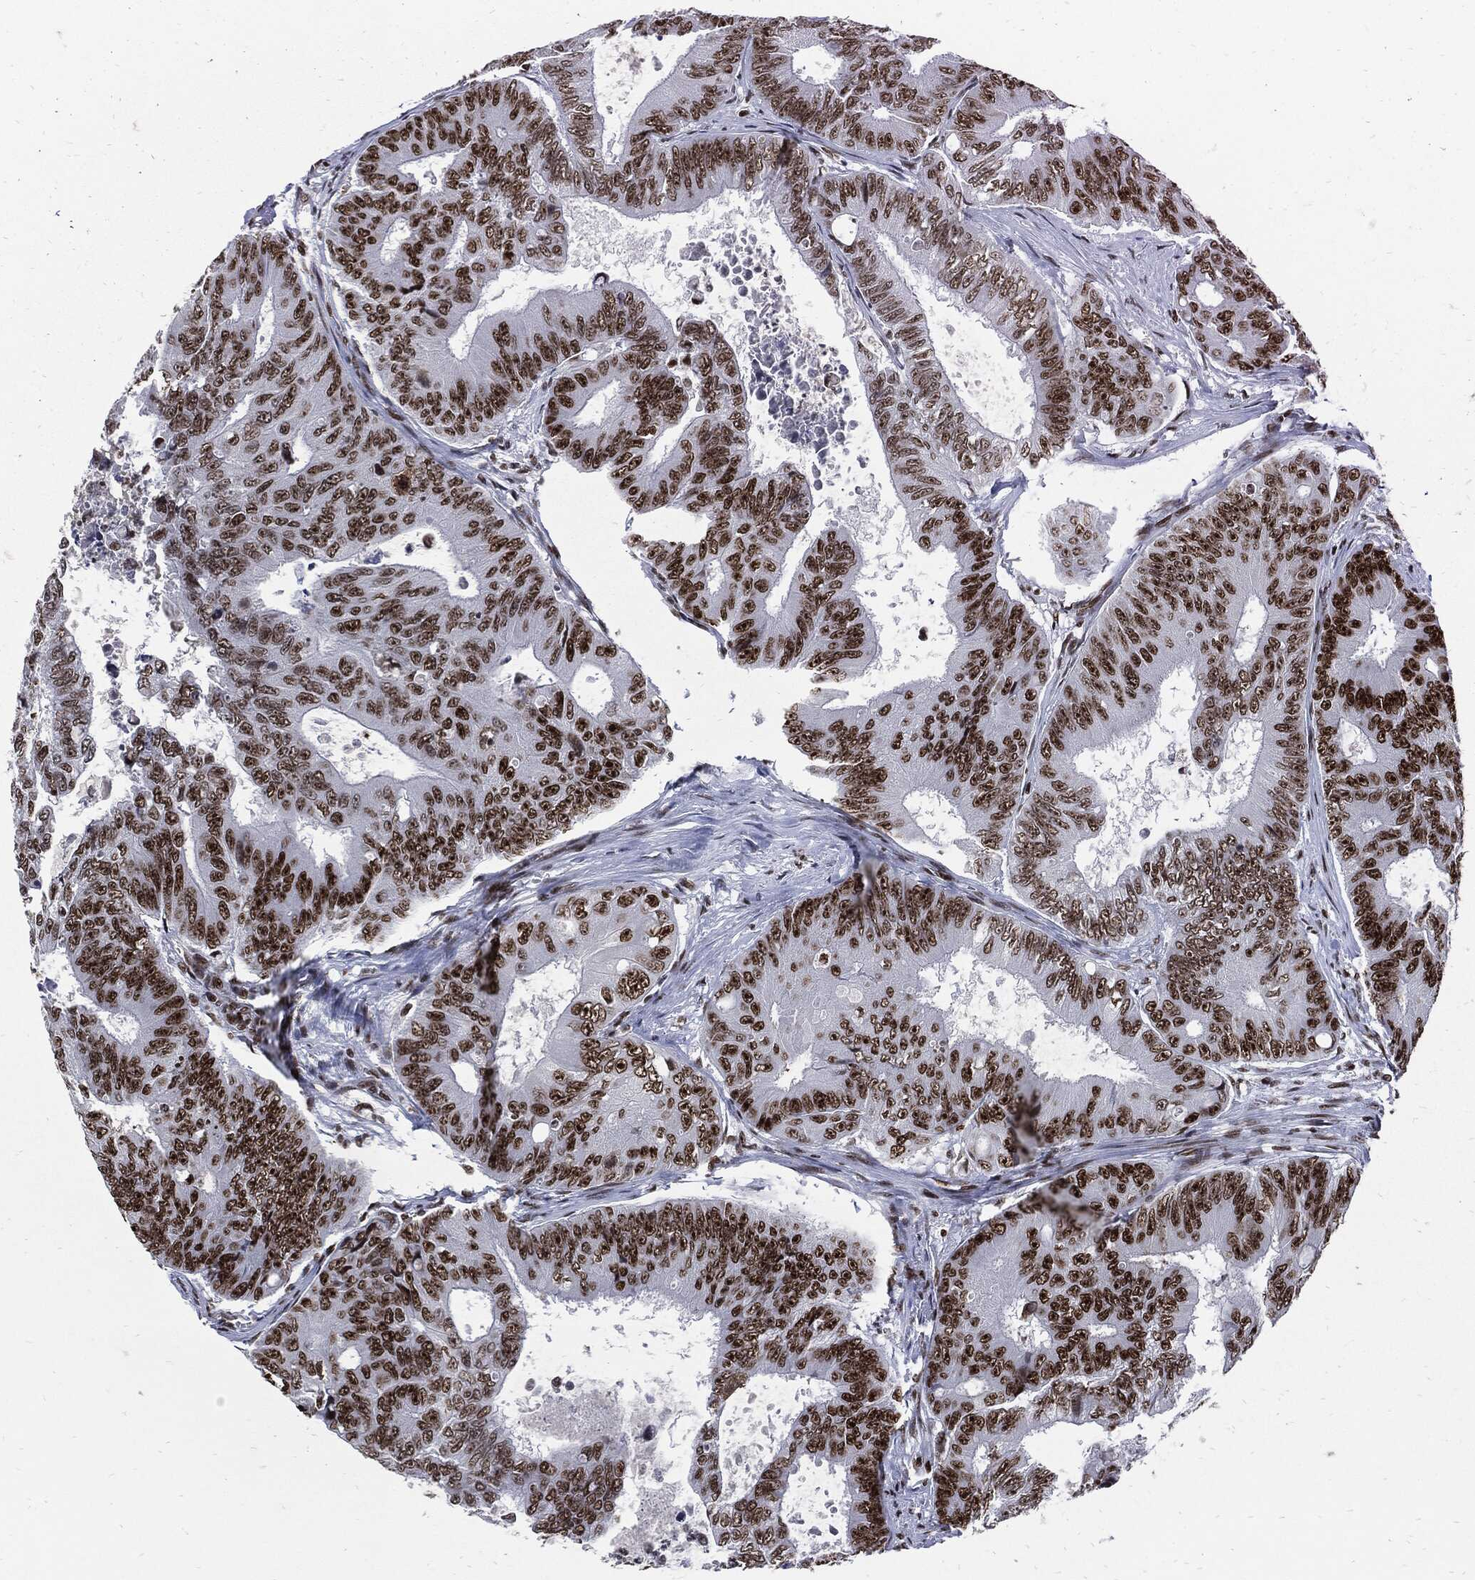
{"staining": {"intensity": "strong", "quantity": ">75%", "location": "nuclear"}, "tissue": "colorectal cancer", "cell_type": "Tumor cells", "image_type": "cancer", "snomed": [{"axis": "morphology", "description": "Adenocarcinoma, NOS"}, {"axis": "topography", "description": "Colon"}], "caption": "This photomicrograph exhibits immunohistochemistry (IHC) staining of human adenocarcinoma (colorectal), with high strong nuclear expression in about >75% of tumor cells.", "gene": "TERF2", "patient": {"sex": "female", "age": 48}}